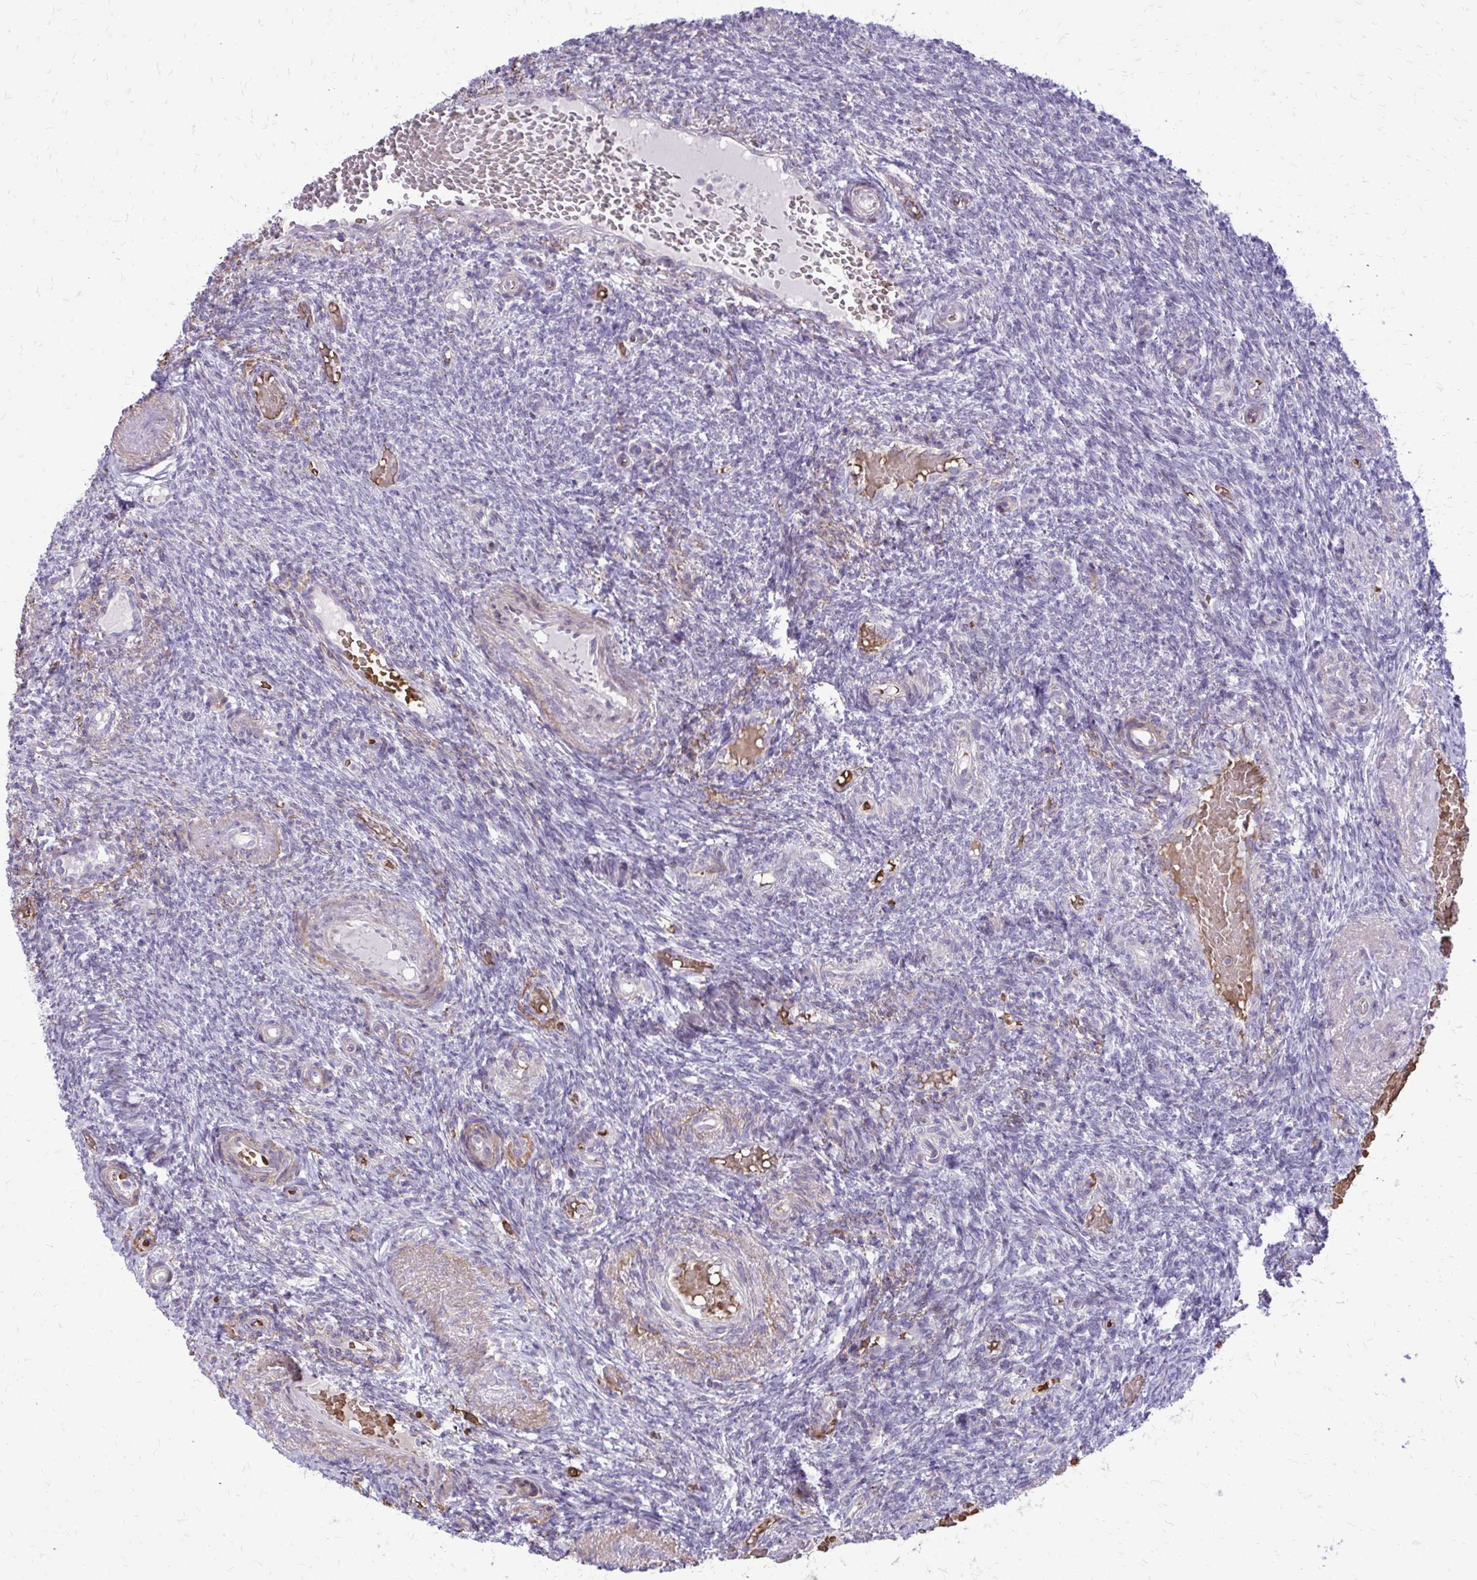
{"staining": {"intensity": "negative", "quantity": "none", "location": "none"}, "tissue": "ovary", "cell_type": "Follicle cells", "image_type": "normal", "snomed": [{"axis": "morphology", "description": "Normal tissue, NOS"}, {"axis": "topography", "description": "Ovary"}], "caption": "An IHC micrograph of unremarkable ovary is shown. There is no staining in follicle cells of ovary.", "gene": "FUNDC2", "patient": {"sex": "female", "age": 39}}